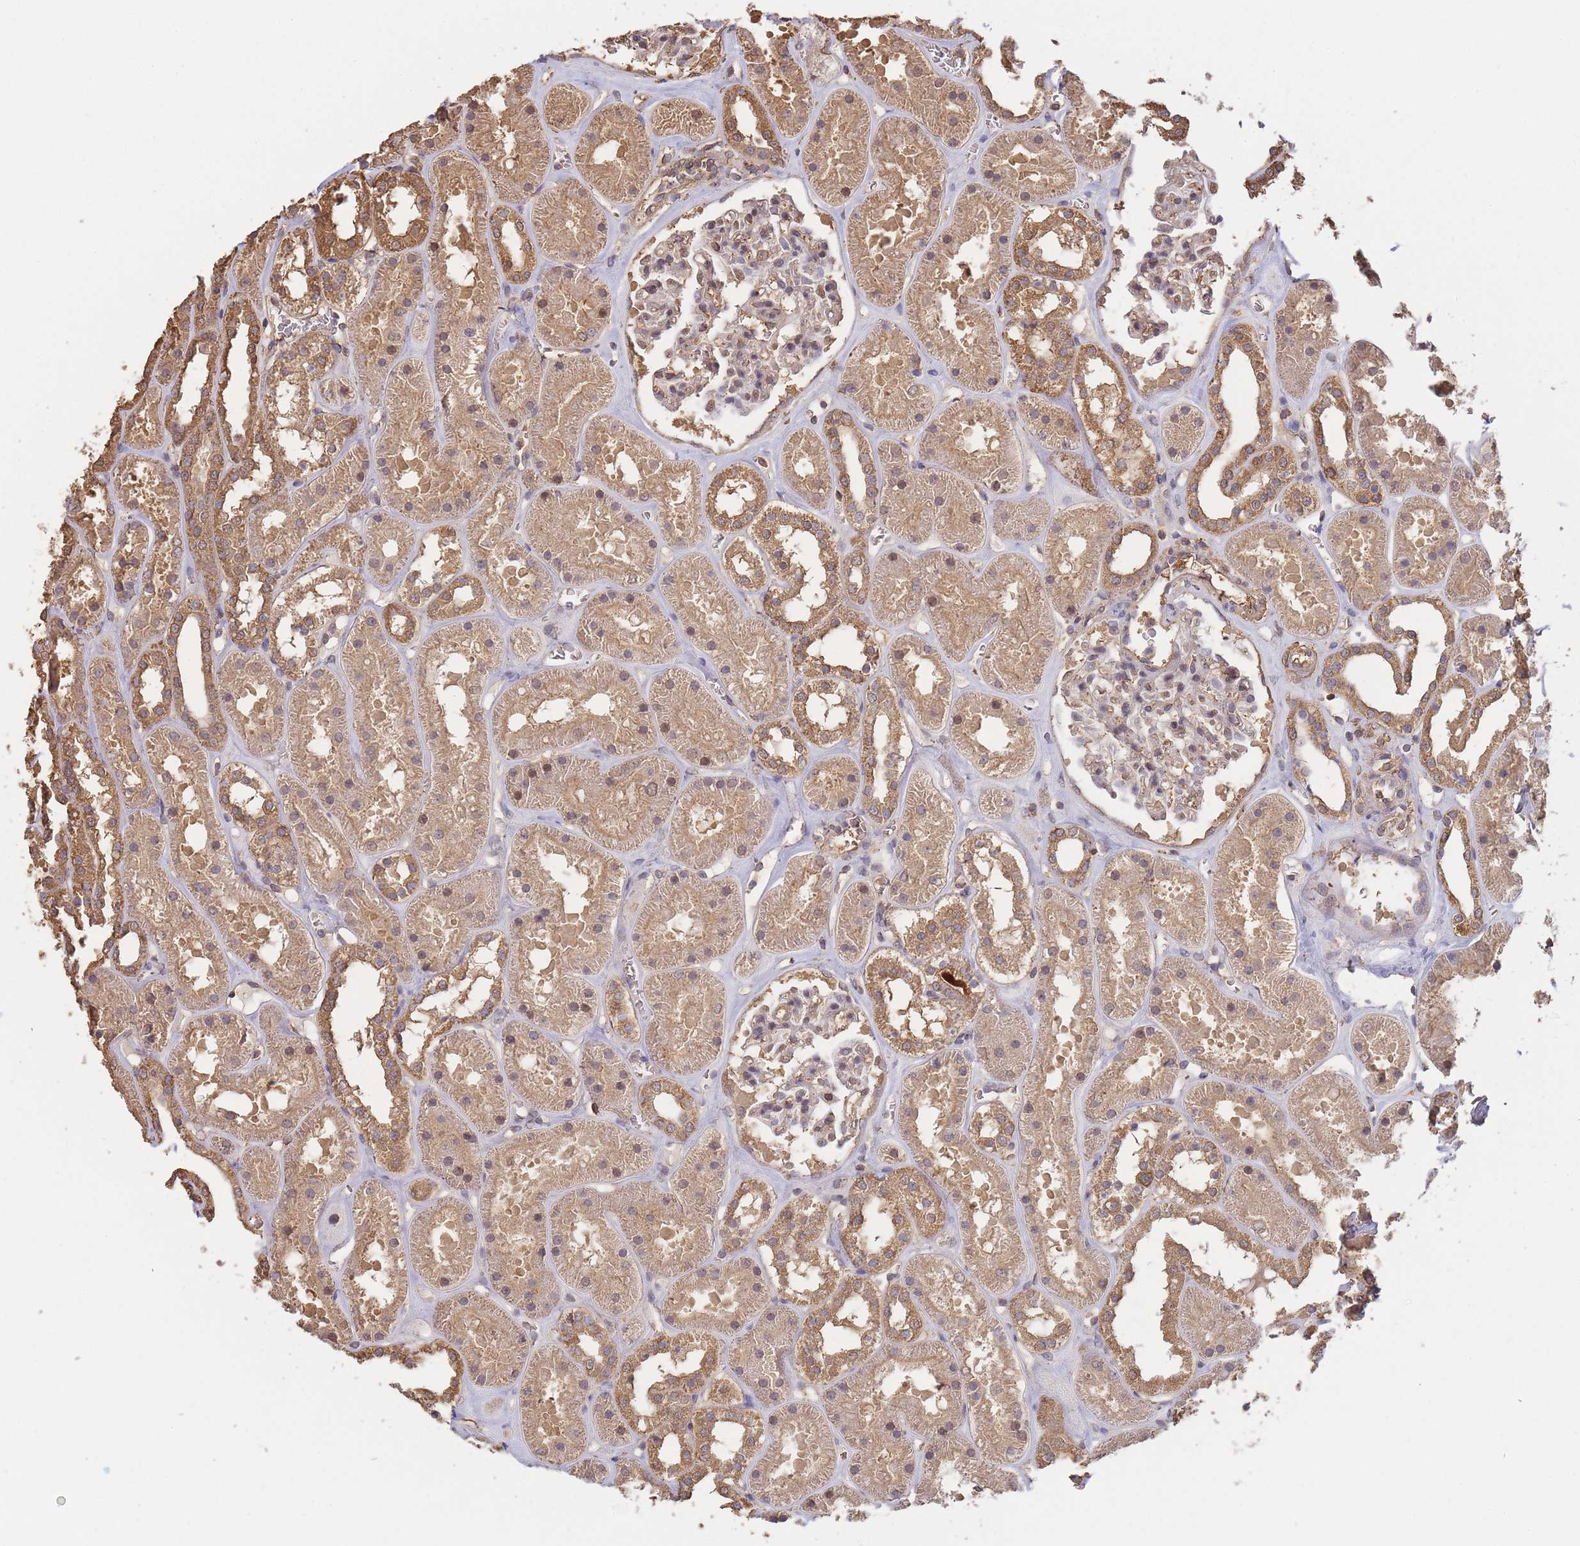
{"staining": {"intensity": "weak", "quantity": "<25%", "location": "cytoplasmic/membranous"}, "tissue": "kidney", "cell_type": "Cells in glomeruli", "image_type": "normal", "snomed": [{"axis": "morphology", "description": "Normal tissue, NOS"}, {"axis": "topography", "description": "Kidney"}], "caption": "Protein analysis of unremarkable kidney reveals no significant positivity in cells in glomeruli.", "gene": "METRN", "patient": {"sex": "female", "age": 41}}